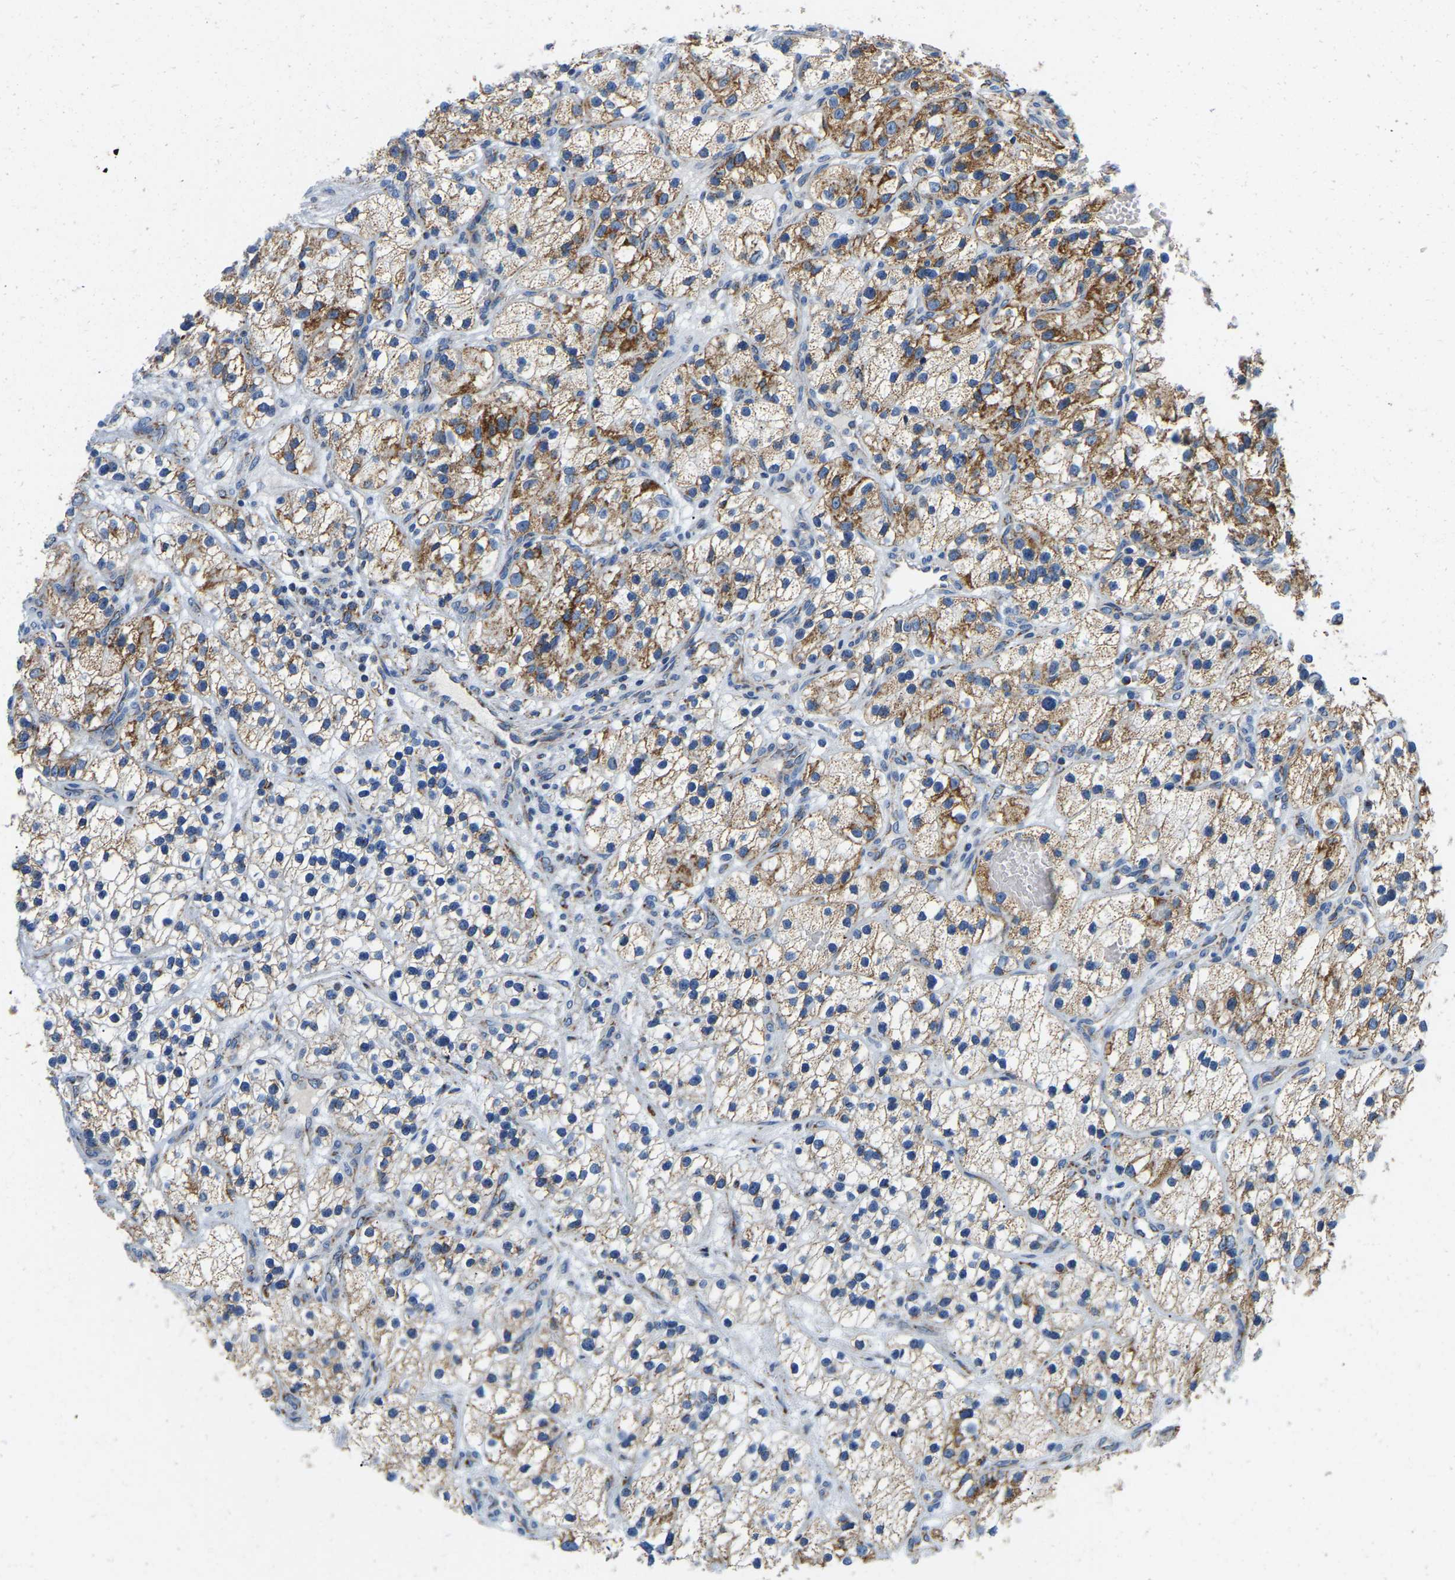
{"staining": {"intensity": "moderate", "quantity": ">75%", "location": "cytoplasmic/membranous"}, "tissue": "renal cancer", "cell_type": "Tumor cells", "image_type": "cancer", "snomed": [{"axis": "morphology", "description": "Adenocarcinoma, NOS"}, {"axis": "topography", "description": "Kidney"}], "caption": "High-magnification brightfield microscopy of renal cancer (adenocarcinoma) stained with DAB (3,3'-diaminobenzidine) (brown) and counterstained with hematoxylin (blue). tumor cells exhibit moderate cytoplasmic/membranous staining is present in approximately>75% of cells. The protein is shown in brown color, while the nuclei are stained blue.", "gene": "SFXN1", "patient": {"sex": "female", "age": 57}}